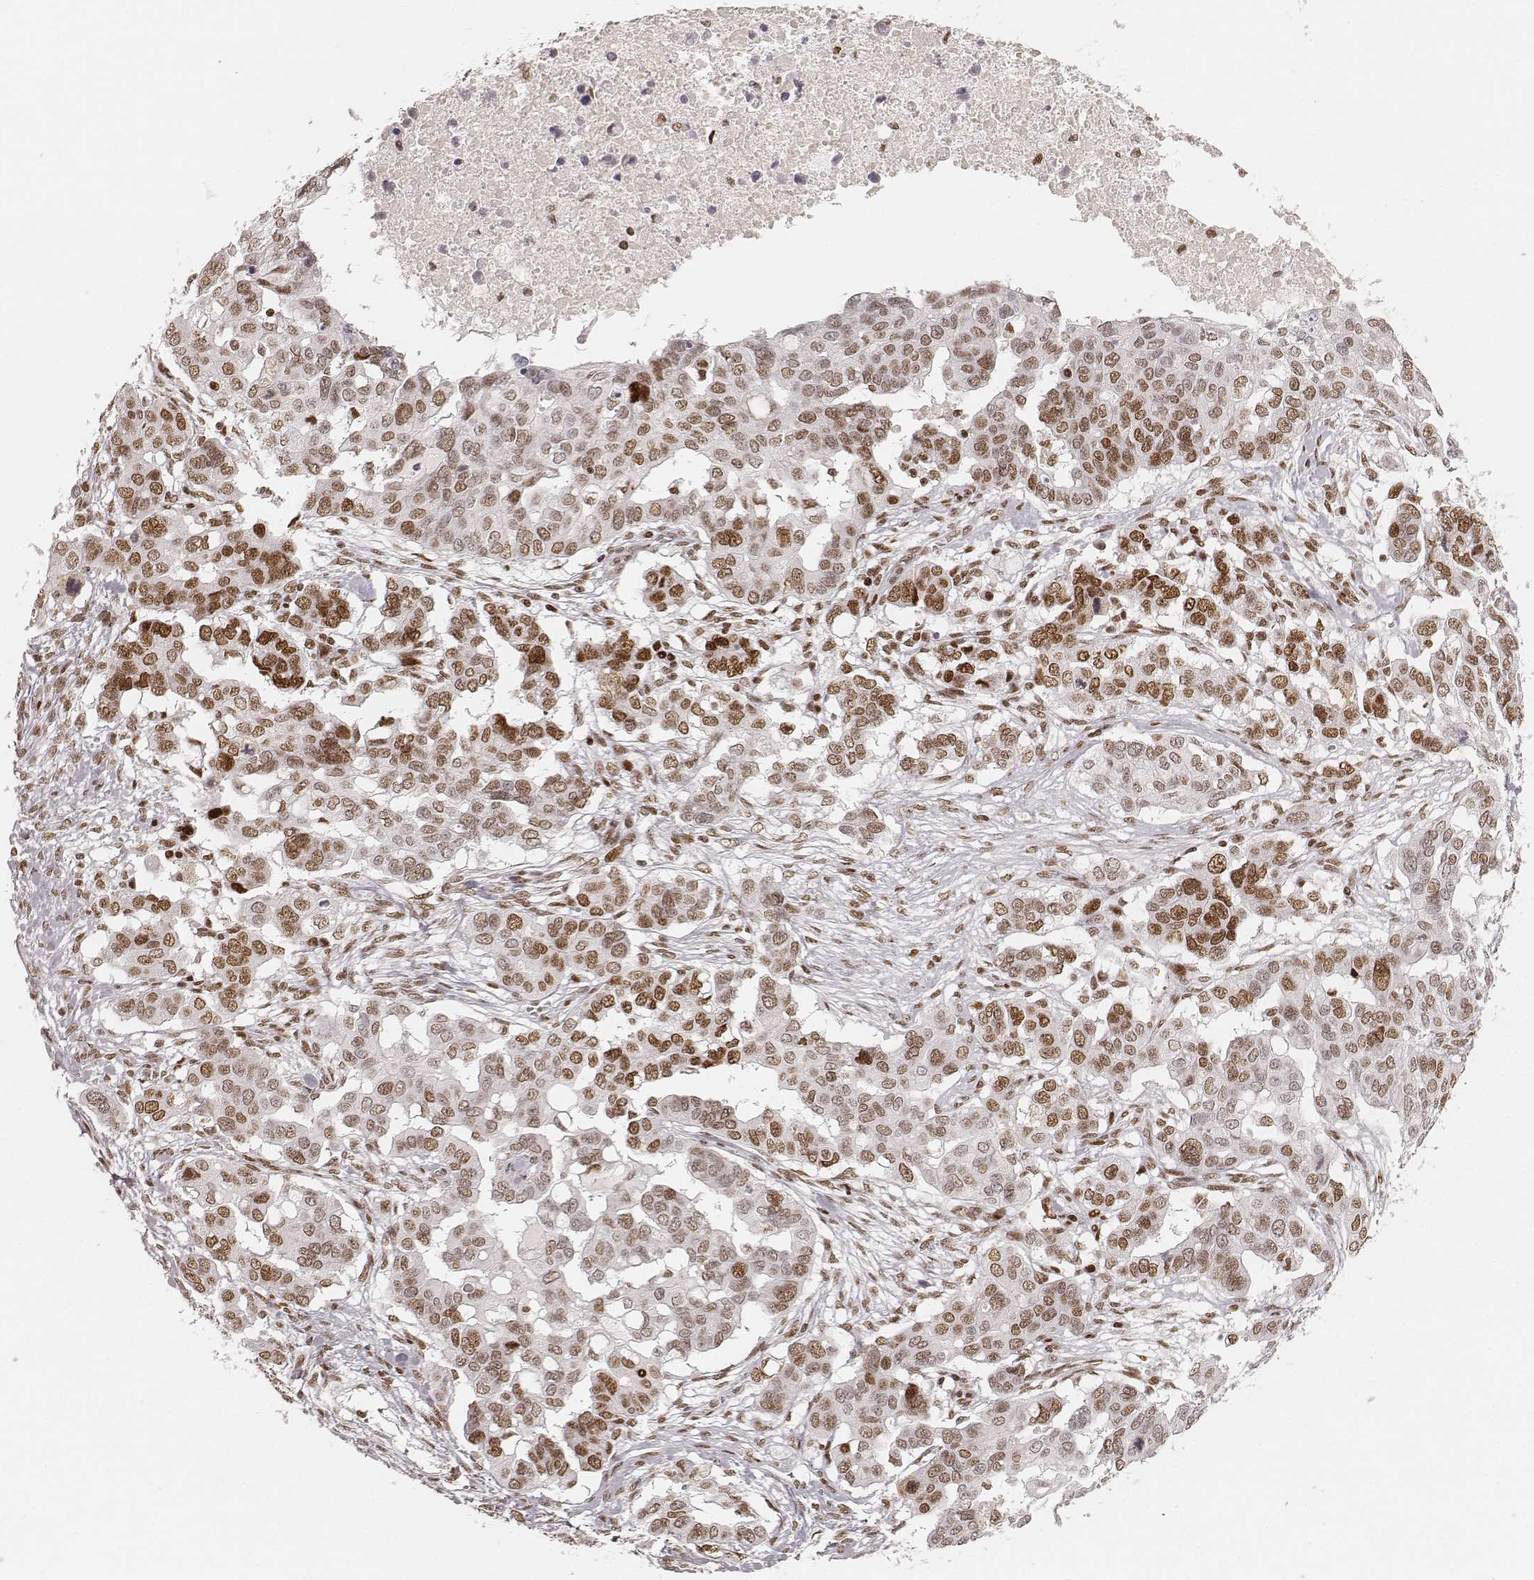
{"staining": {"intensity": "moderate", "quantity": ">75%", "location": "nuclear"}, "tissue": "ovarian cancer", "cell_type": "Tumor cells", "image_type": "cancer", "snomed": [{"axis": "morphology", "description": "Carcinoma, endometroid"}, {"axis": "topography", "description": "Ovary"}], "caption": "Ovarian cancer stained for a protein demonstrates moderate nuclear positivity in tumor cells. (DAB (3,3'-diaminobenzidine) IHC with brightfield microscopy, high magnification).", "gene": "HNRNPC", "patient": {"sex": "female", "age": 78}}